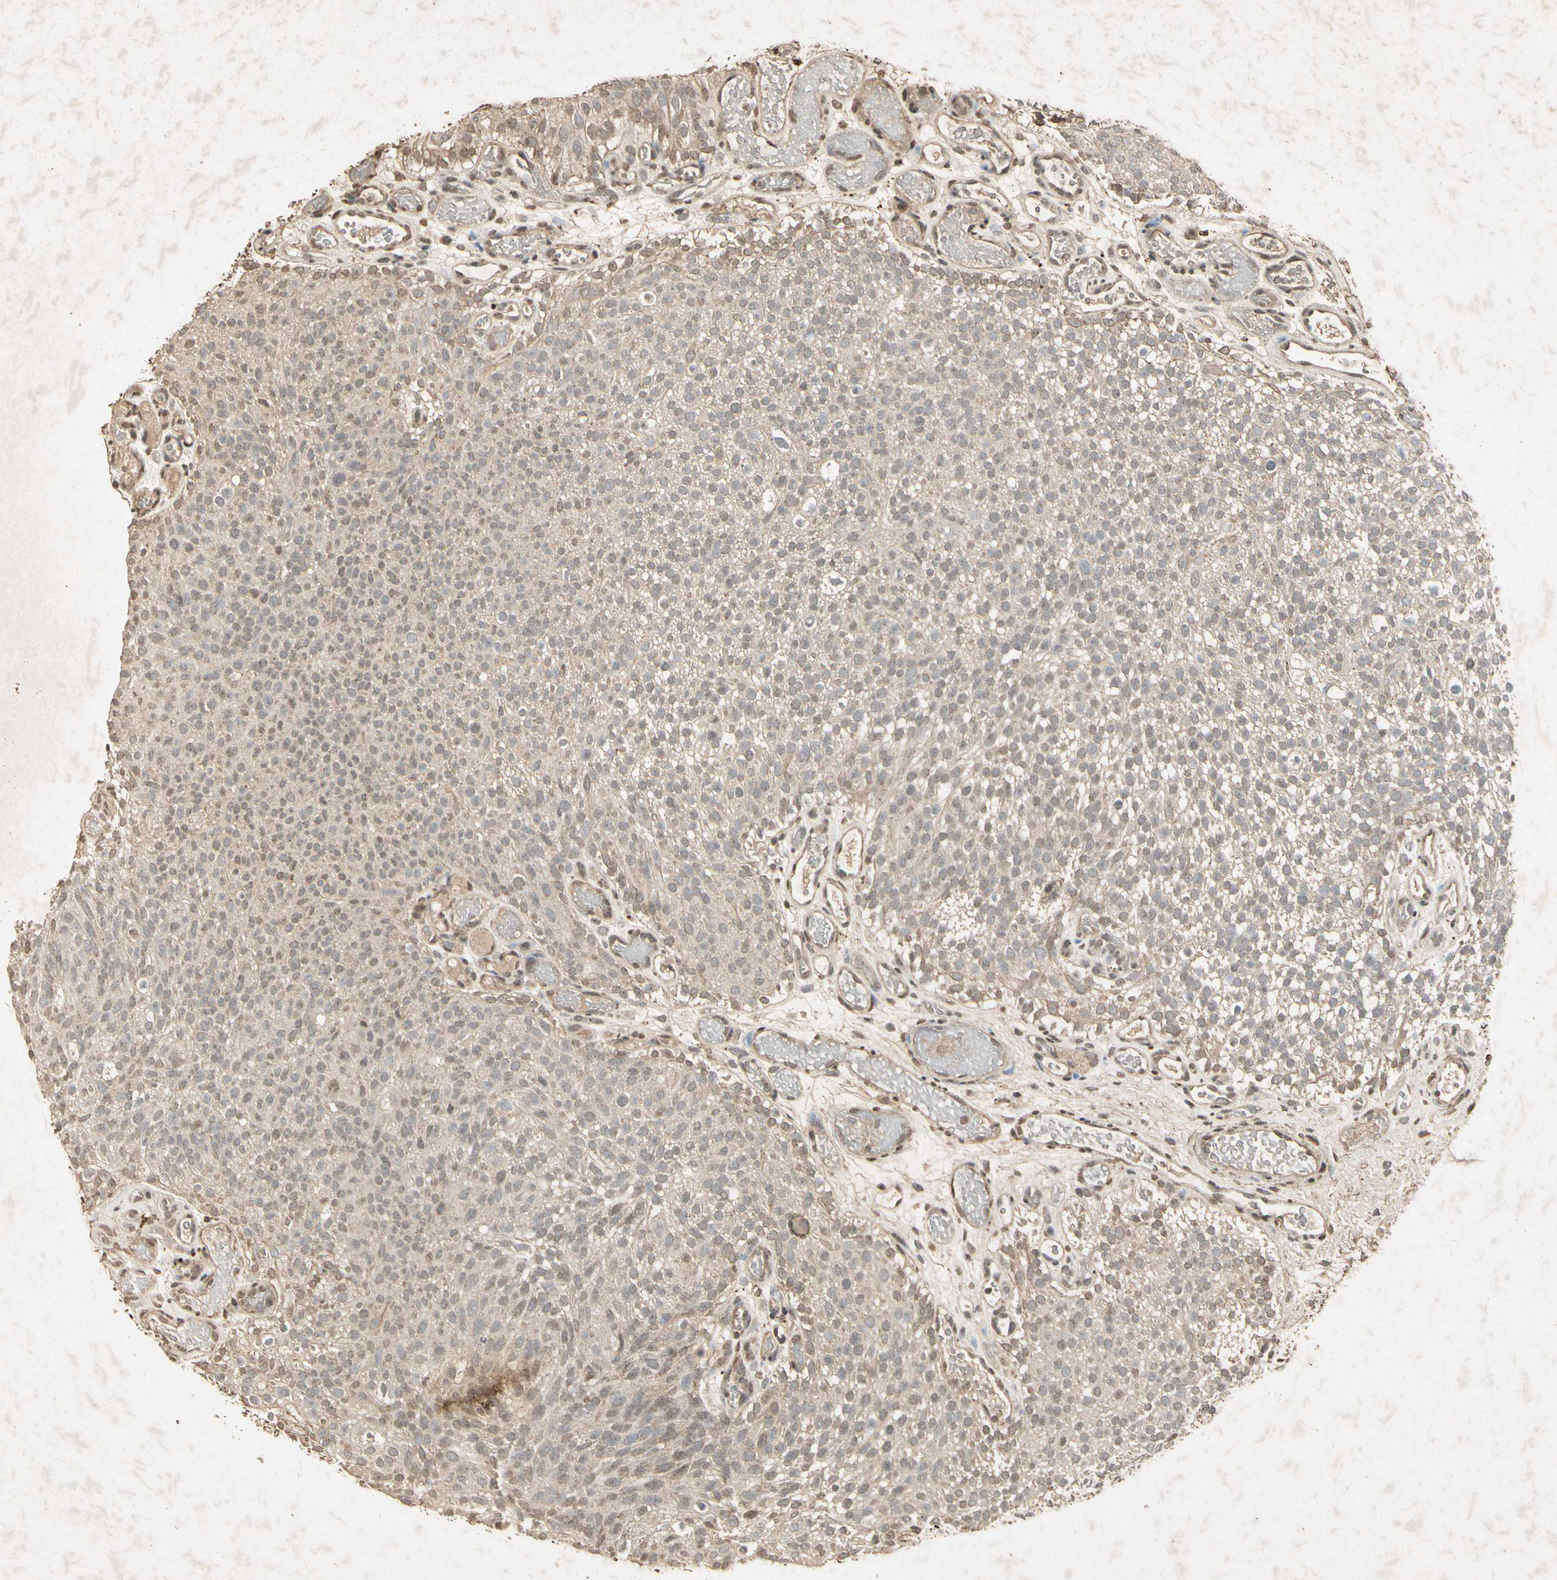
{"staining": {"intensity": "weak", "quantity": ">75%", "location": "cytoplasmic/membranous"}, "tissue": "urothelial cancer", "cell_type": "Tumor cells", "image_type": "cancer", "snomed": [{"axis": "morphology", "description": "Urothelial carcinoma, Low grade"}, {"axis": "topography", "description": "Urinary bladder"}], "caption": "Tumor cells reveal weak cytoplasmic/membranous expression in about >75% of cells in urothelial carcinoma (low-grade).", "gene": "GC", "patient": {"sex": "male", "age": 78}}